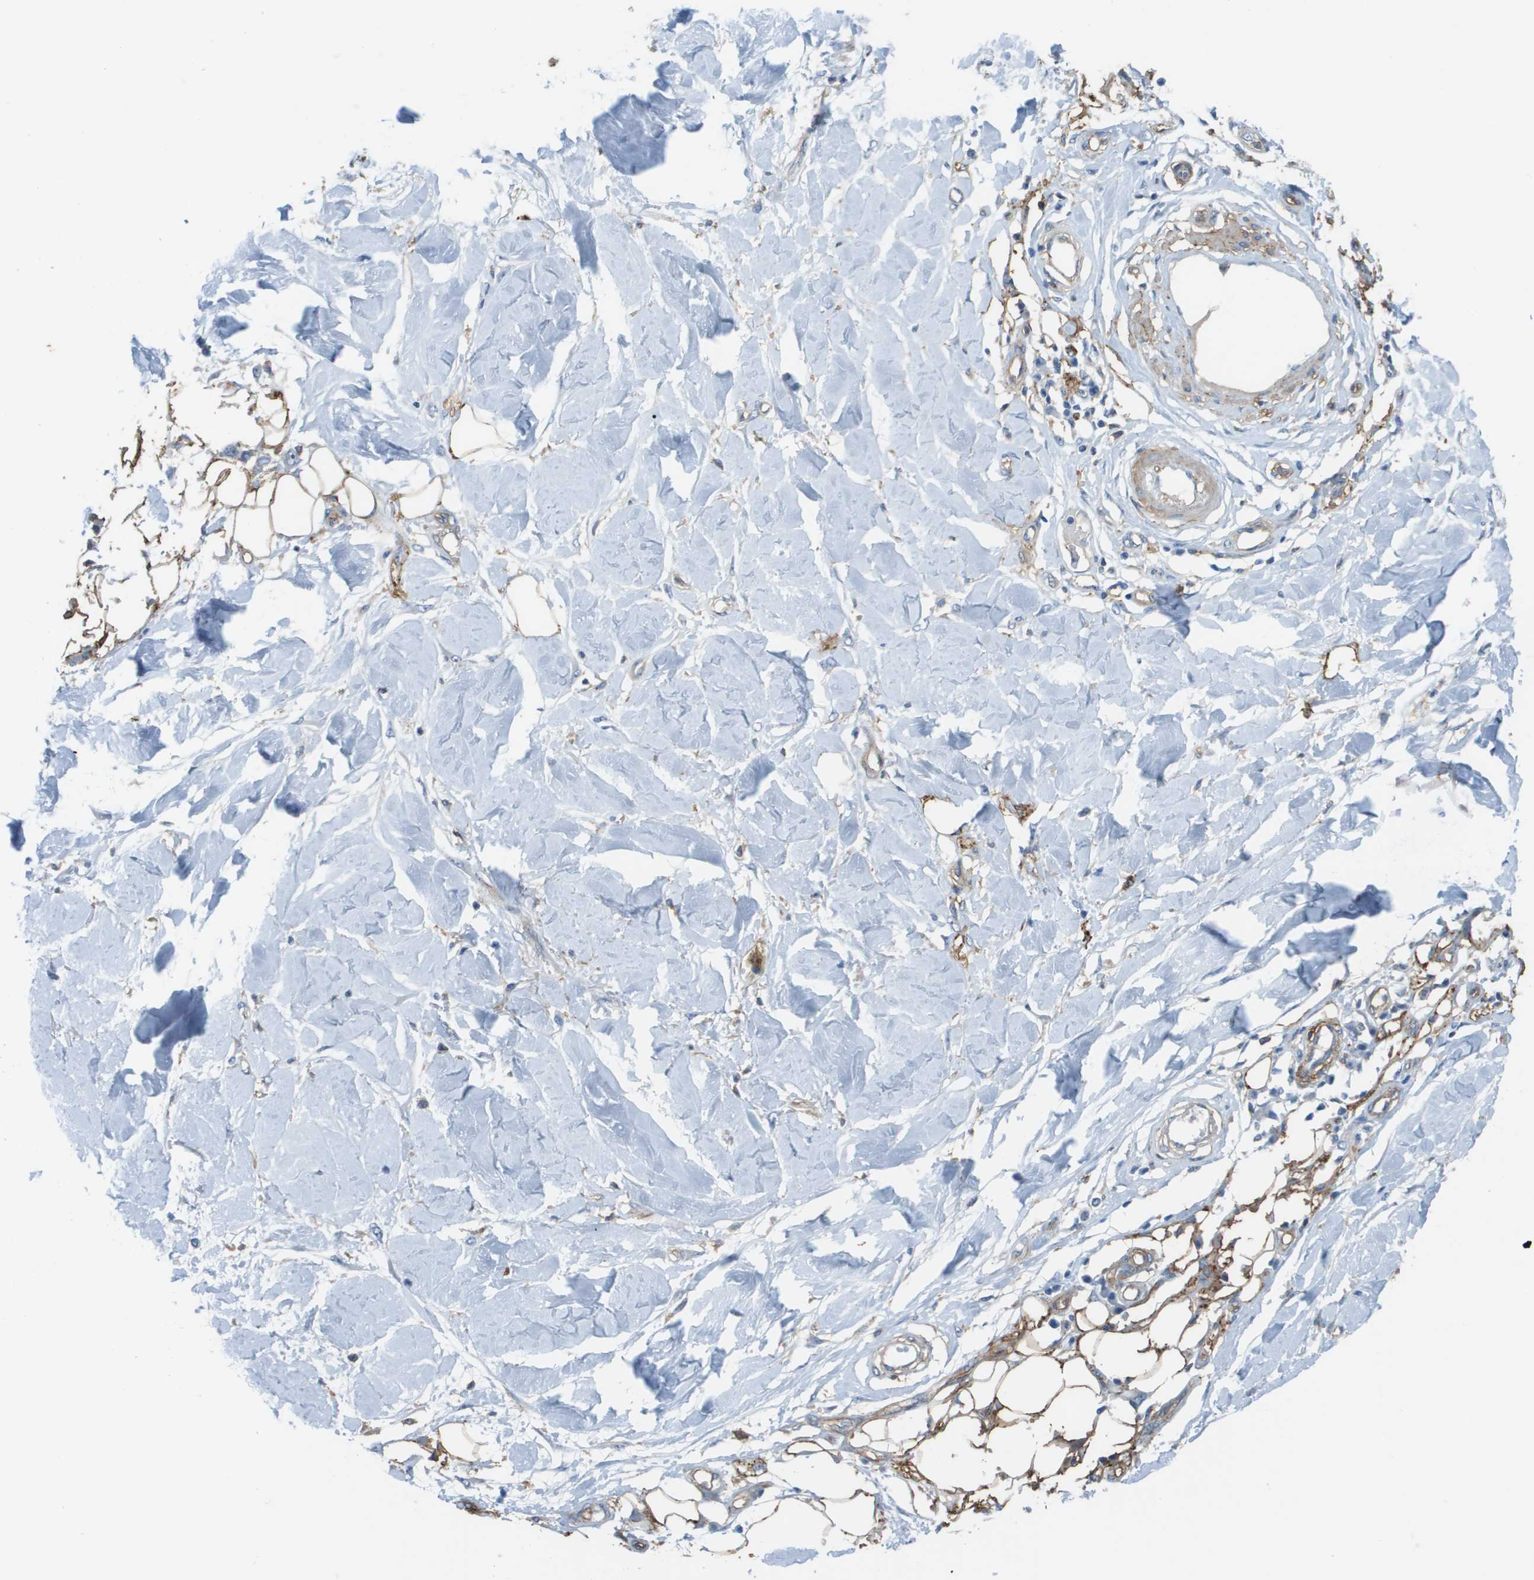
{"staining": {"intensity": "moderate", "quantity": ">75%", "location": "cytoplasmic/membranous"}, "tissue": "adipose tissue", "cell_type": "Adipocytes", "image_type": "normal", "snomed": [{"axis": "morphology", "description": "Normal tissue, NOS"}, {"axis": "morphology", "description": "Squamous cell carcinoma, NOS"}, {"axis": "topography", "description": "Skin"}, {"axis": "topography", "description": "Peripheral nerve tissue"}], "caption": "An immunohistochemistry (IHC) micrograph of benign tissue is shown. Protein staining in brown shows moderate cytoplasmic/membranous positivity in adipose tissue within adipocytes. Using DAB (brown) and hematoxylin (blue) stains, captured at high magnification using brightfield microscopy.", "gene": "ZBTB43", "patient": {"sex": "male", "age": 83}}